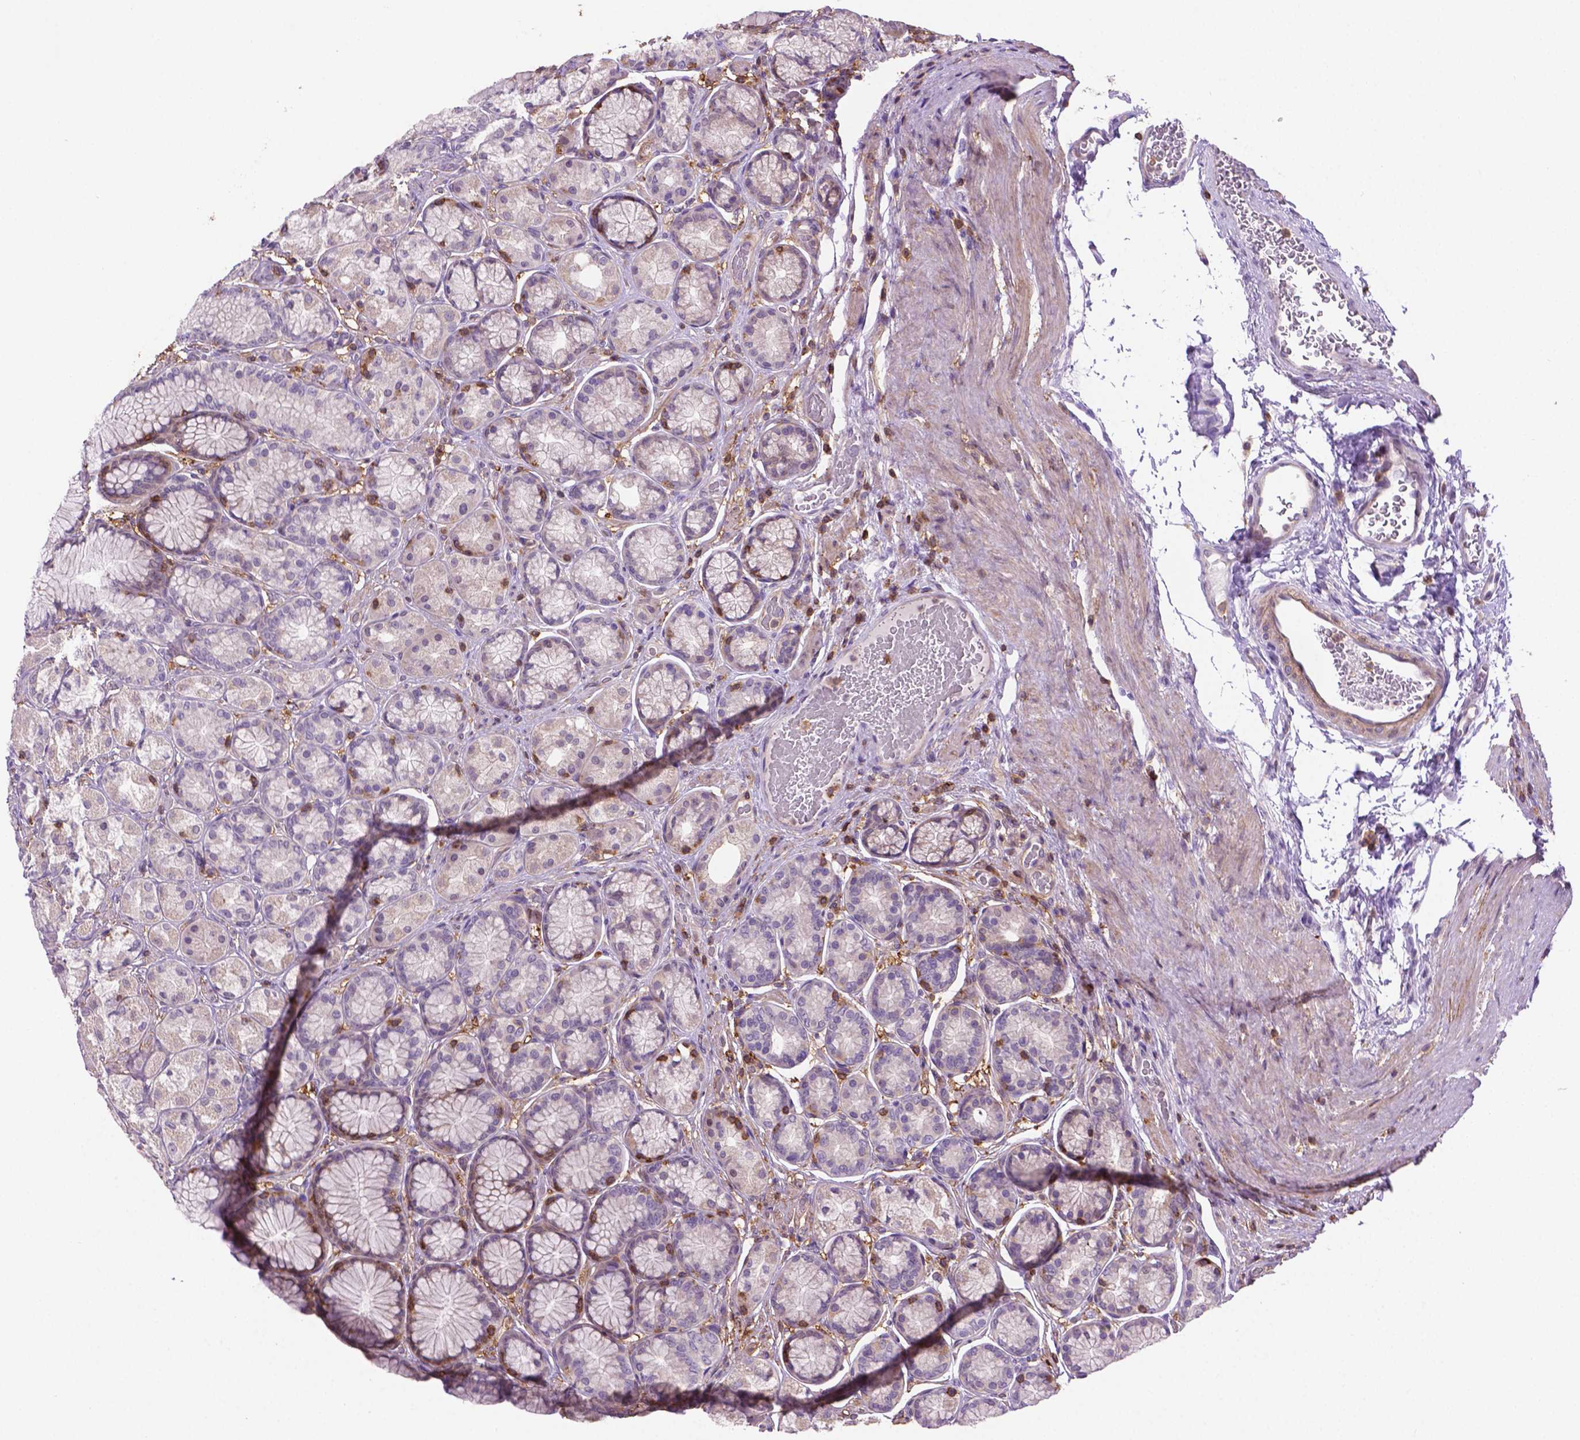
{"staining": {"intensity": "negative", "quantity": "none", "location": "none"}, "tissue": "stomach", "cell_type": "Glandular cells", "image_type": "normal", "snomed": [{"axis": "morphology", "description": "Normal tissue, NOS"}, {"axis": "morphology", "description": "Adenocarcinoma, NOS"}, {"axis": "morphology", "description": "Adenocarcinoma, High grade"}, {"axis": "topography", "description": "Stomach, upper"}, {"axis": "topography", "description": "Stomach"}], "caption": "Stomach stained for a protein using immunohistochemistry displays no staining glandular cells.", "gene": "ACAD10", "patient": {"sex": "female", "age": 65}}